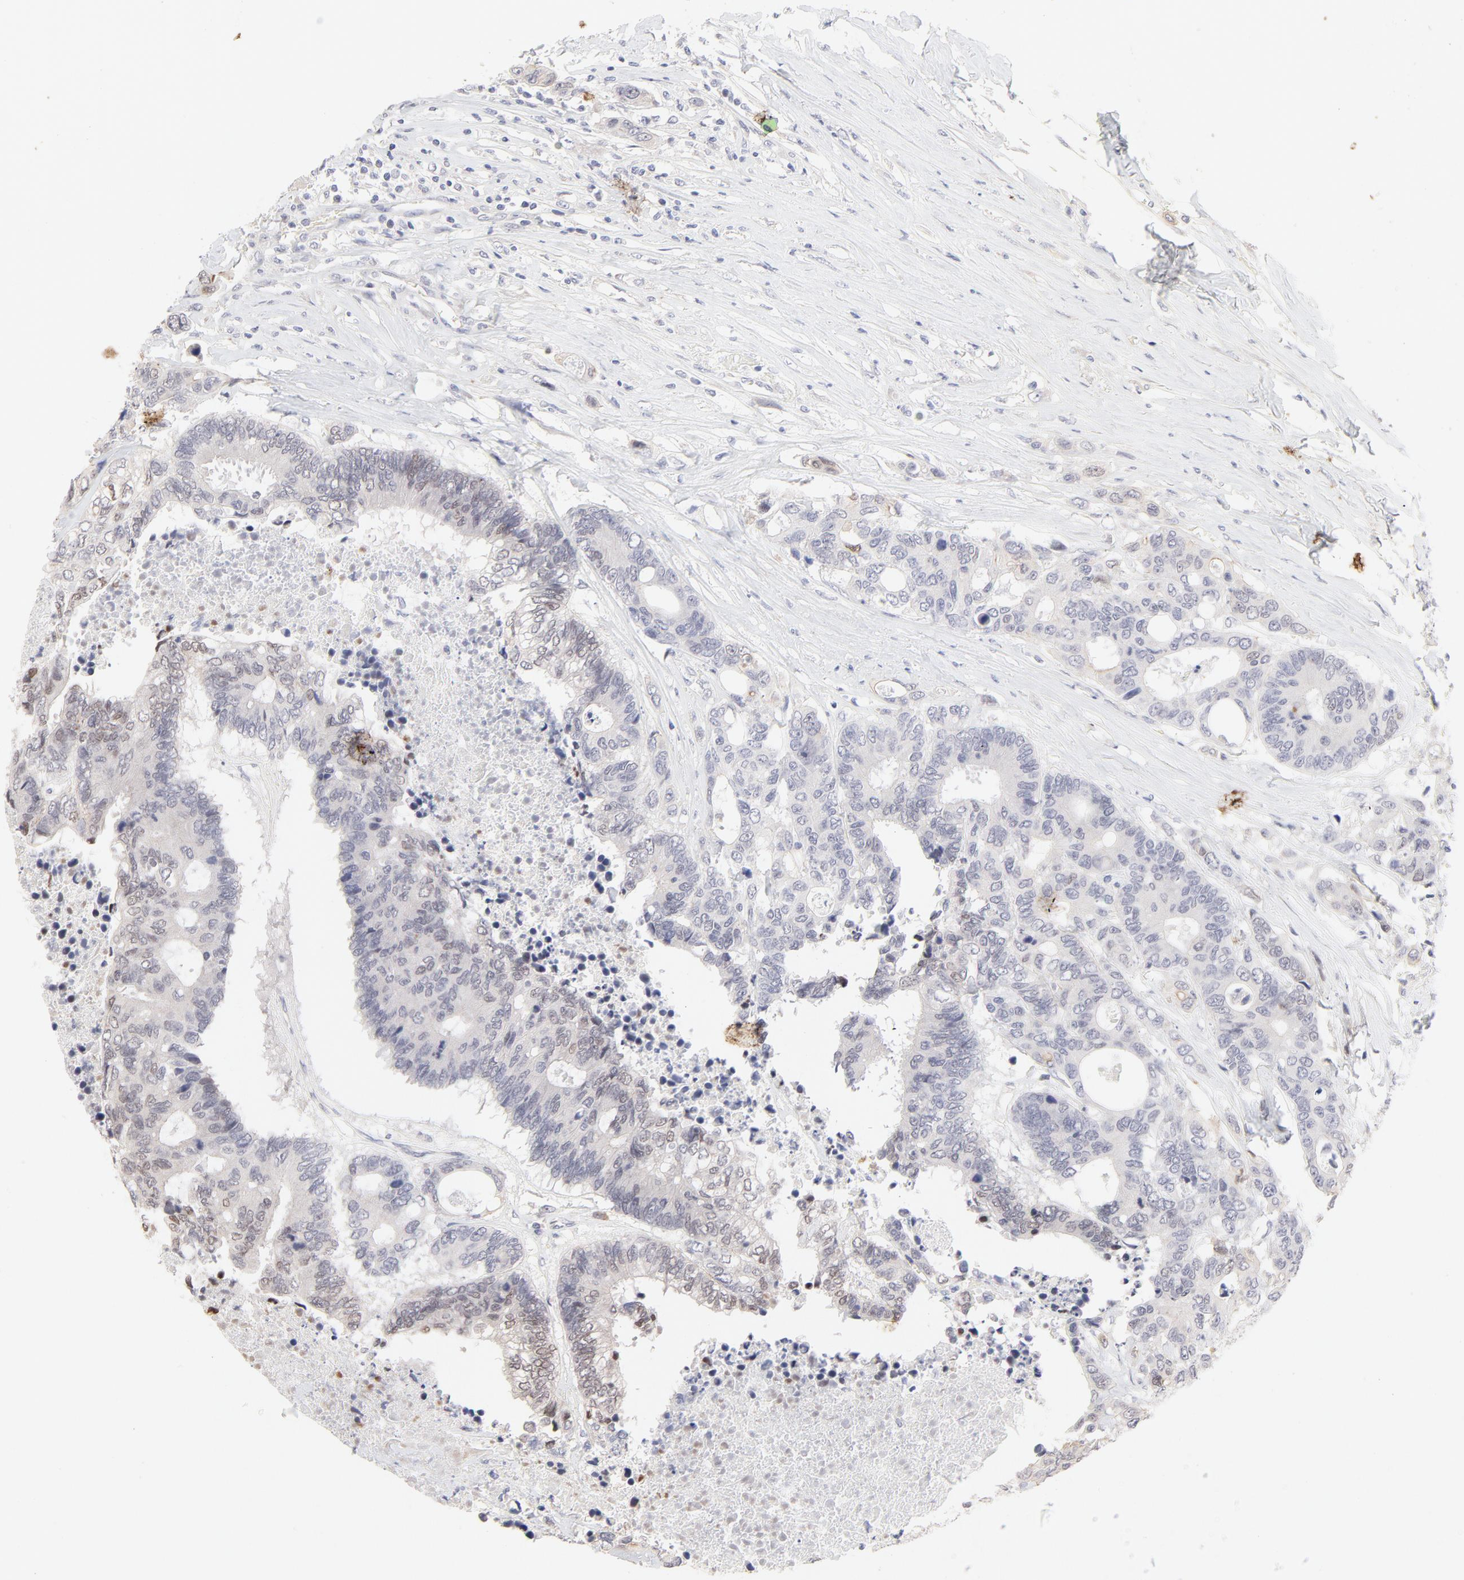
{"staining": {"intensity": "weak", "quantity": "<25%", "location": "nuclear"}, "tissue": "colorectal cancer", "cell_type": "Tumor cells", "image_type": "cancer", "snomed": [{"axis": "morphology", "description": "Adenocarcinoma, NOS"}, {"axis": "topography", "description": "Rectum"}], "caption": "Tumor cells show no significant protein expression in adenocarcinoma (colorectal).", "gene": "ELF3", "patient": {"sex": "male", "age": 55}}